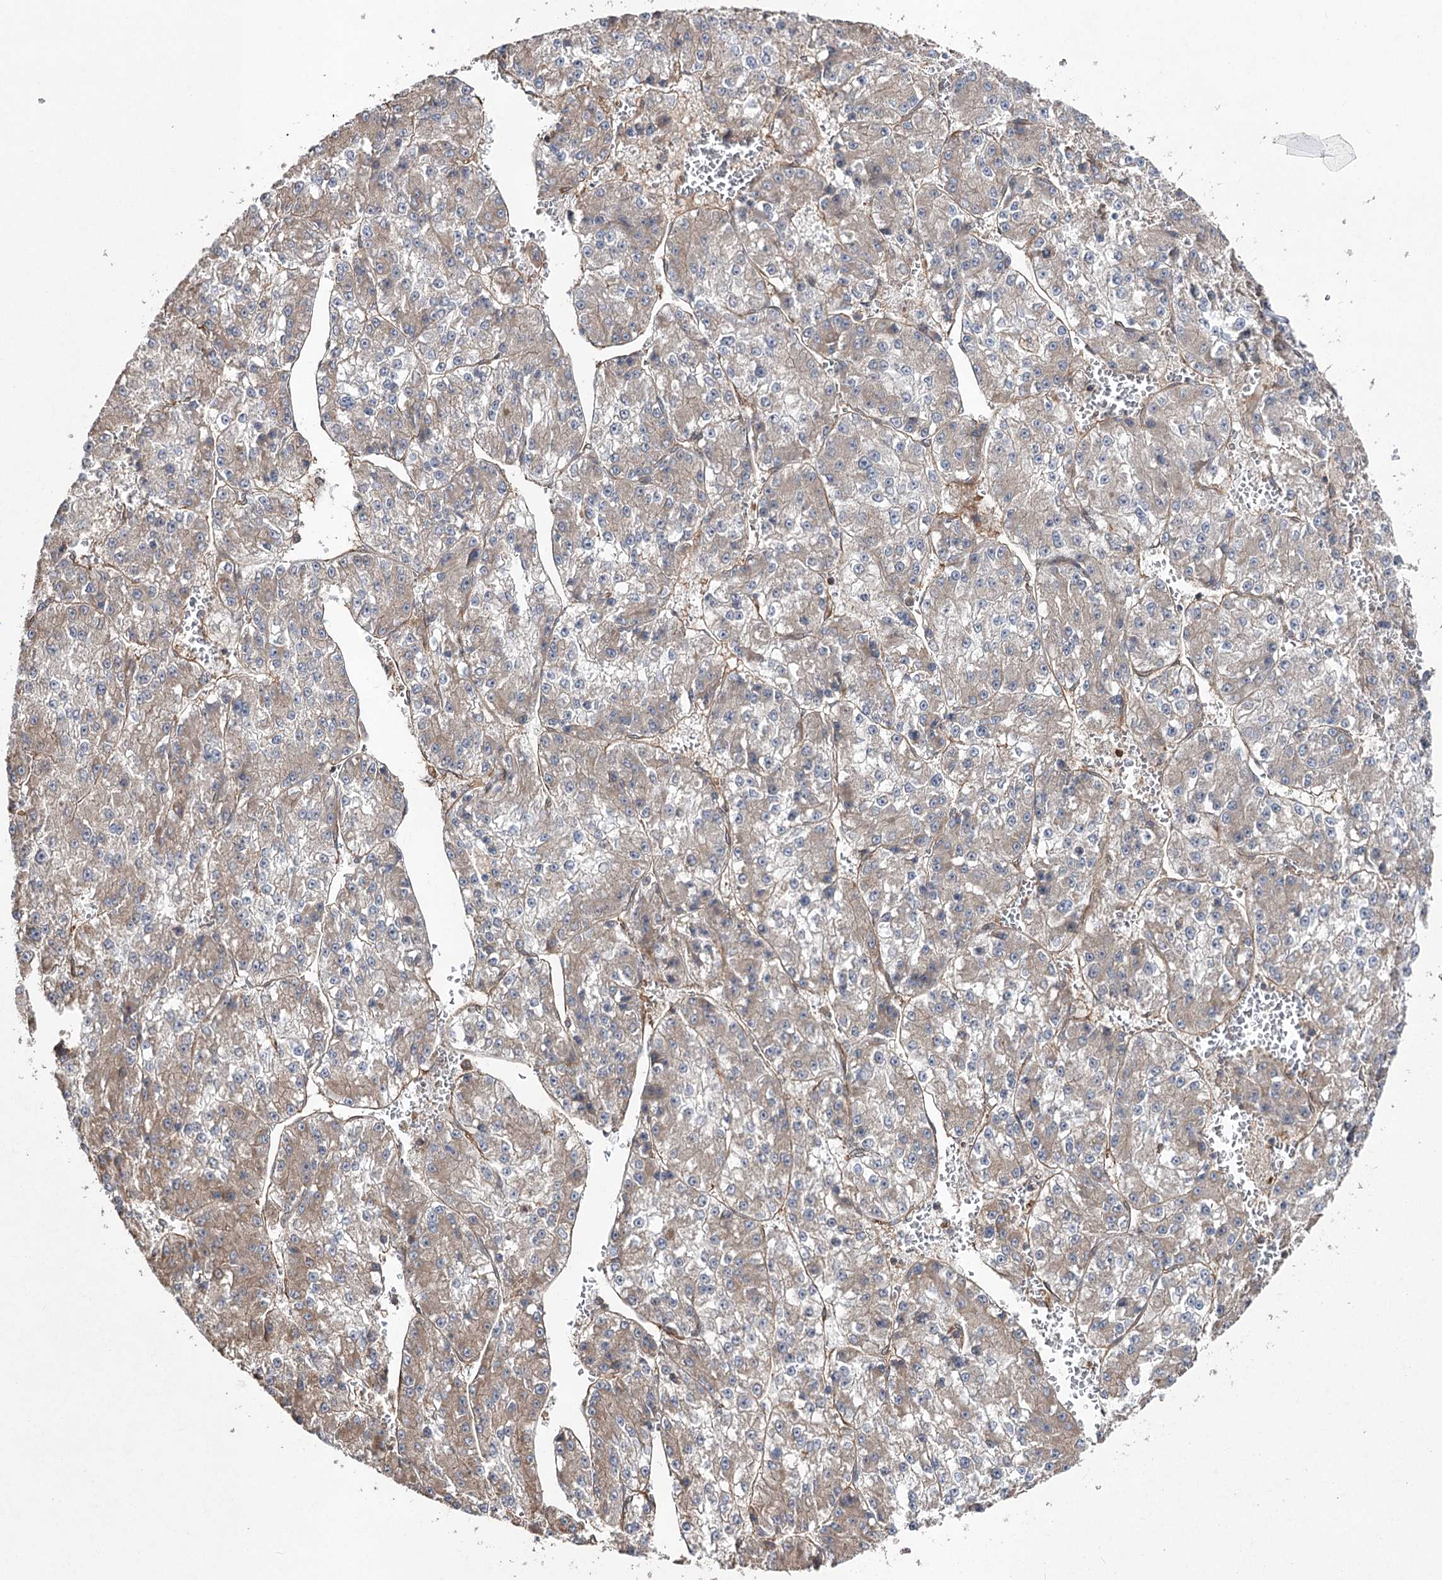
{"staining": {"intensity": "weak", "quantity": "25%-75%", "location": "cytoplasmic/membranous"}, "tissue": "liver cancer", "cell_type": "Tumor cells", "image_type": "cancer", "snomed": [{"axis": "morphology", "description": "Carcinoma, Hepatocellular, NOS"}, {"axis": "topography", "description": "Liver"}], "caption": "IHC photomicrograph of neoplastic tissue: liver cancer (hepatocellular carcinoma) stained using IHC displays low levels of weak protein expression localized specifically in the cytoplasmic/membranous of tumor cells, appearing as a cytoplasmic/membranous brown color.", "gene": "LARS2", "patient": {"sex": "female", "age": 73}}